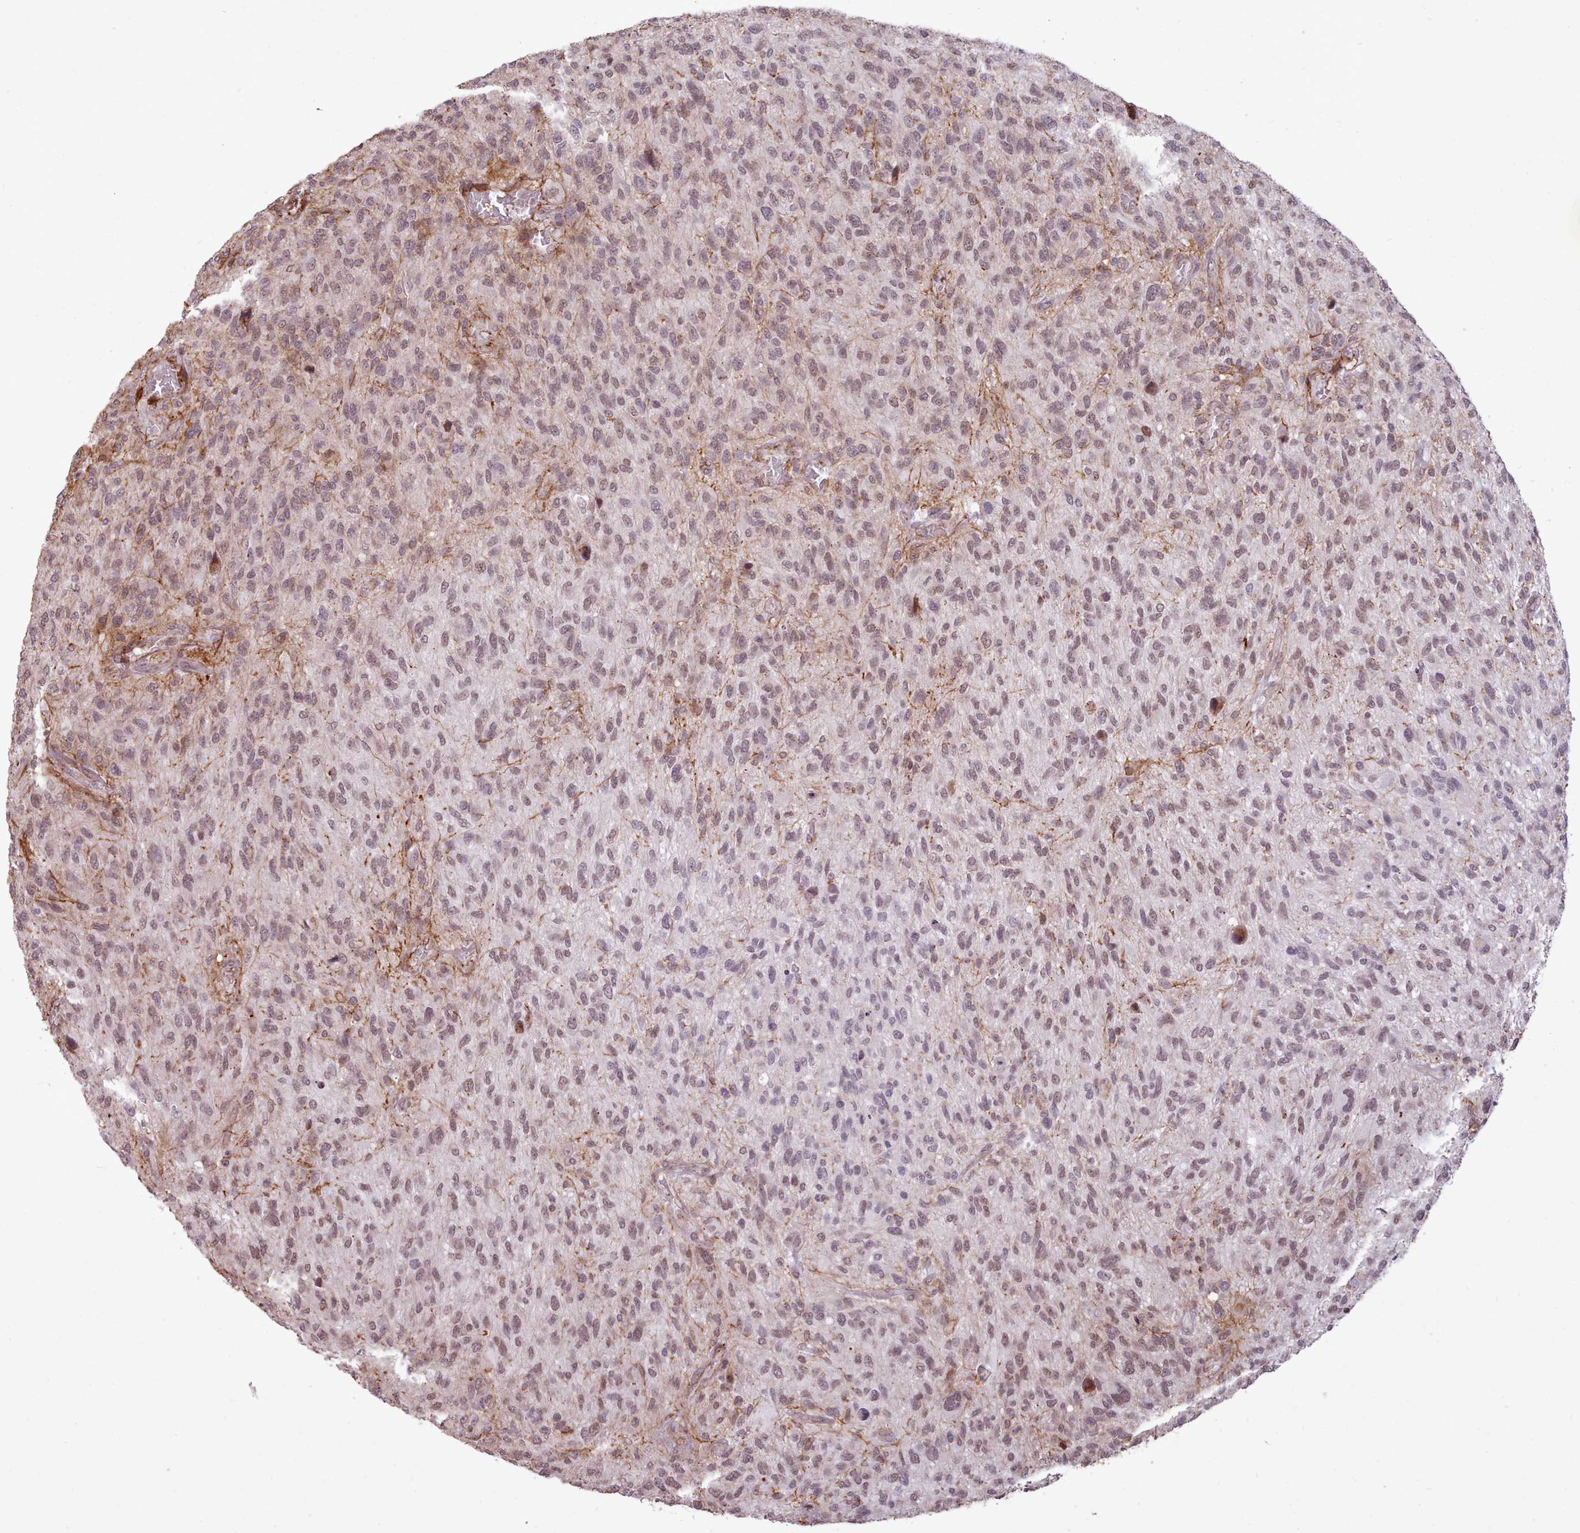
{"staining": {"intensity": "weak", "quantity": "<25%", "location": "nuclear"}, "tissue": "glioma", "cell_type": "Tumor cells", "image_type": "cancer", "snomed": [{"axis": "morphology", "description": "Glioma, malignant, High grade"}, {"axis": "topography", "description": "Brain"}], "caption": "Immunohistochemical staining of malignant glioma (high-grade) exhibits no significant positivity in tumor cells.", "gene": "ZMYM4", "patient": {"sex": "male", "age": 47}}